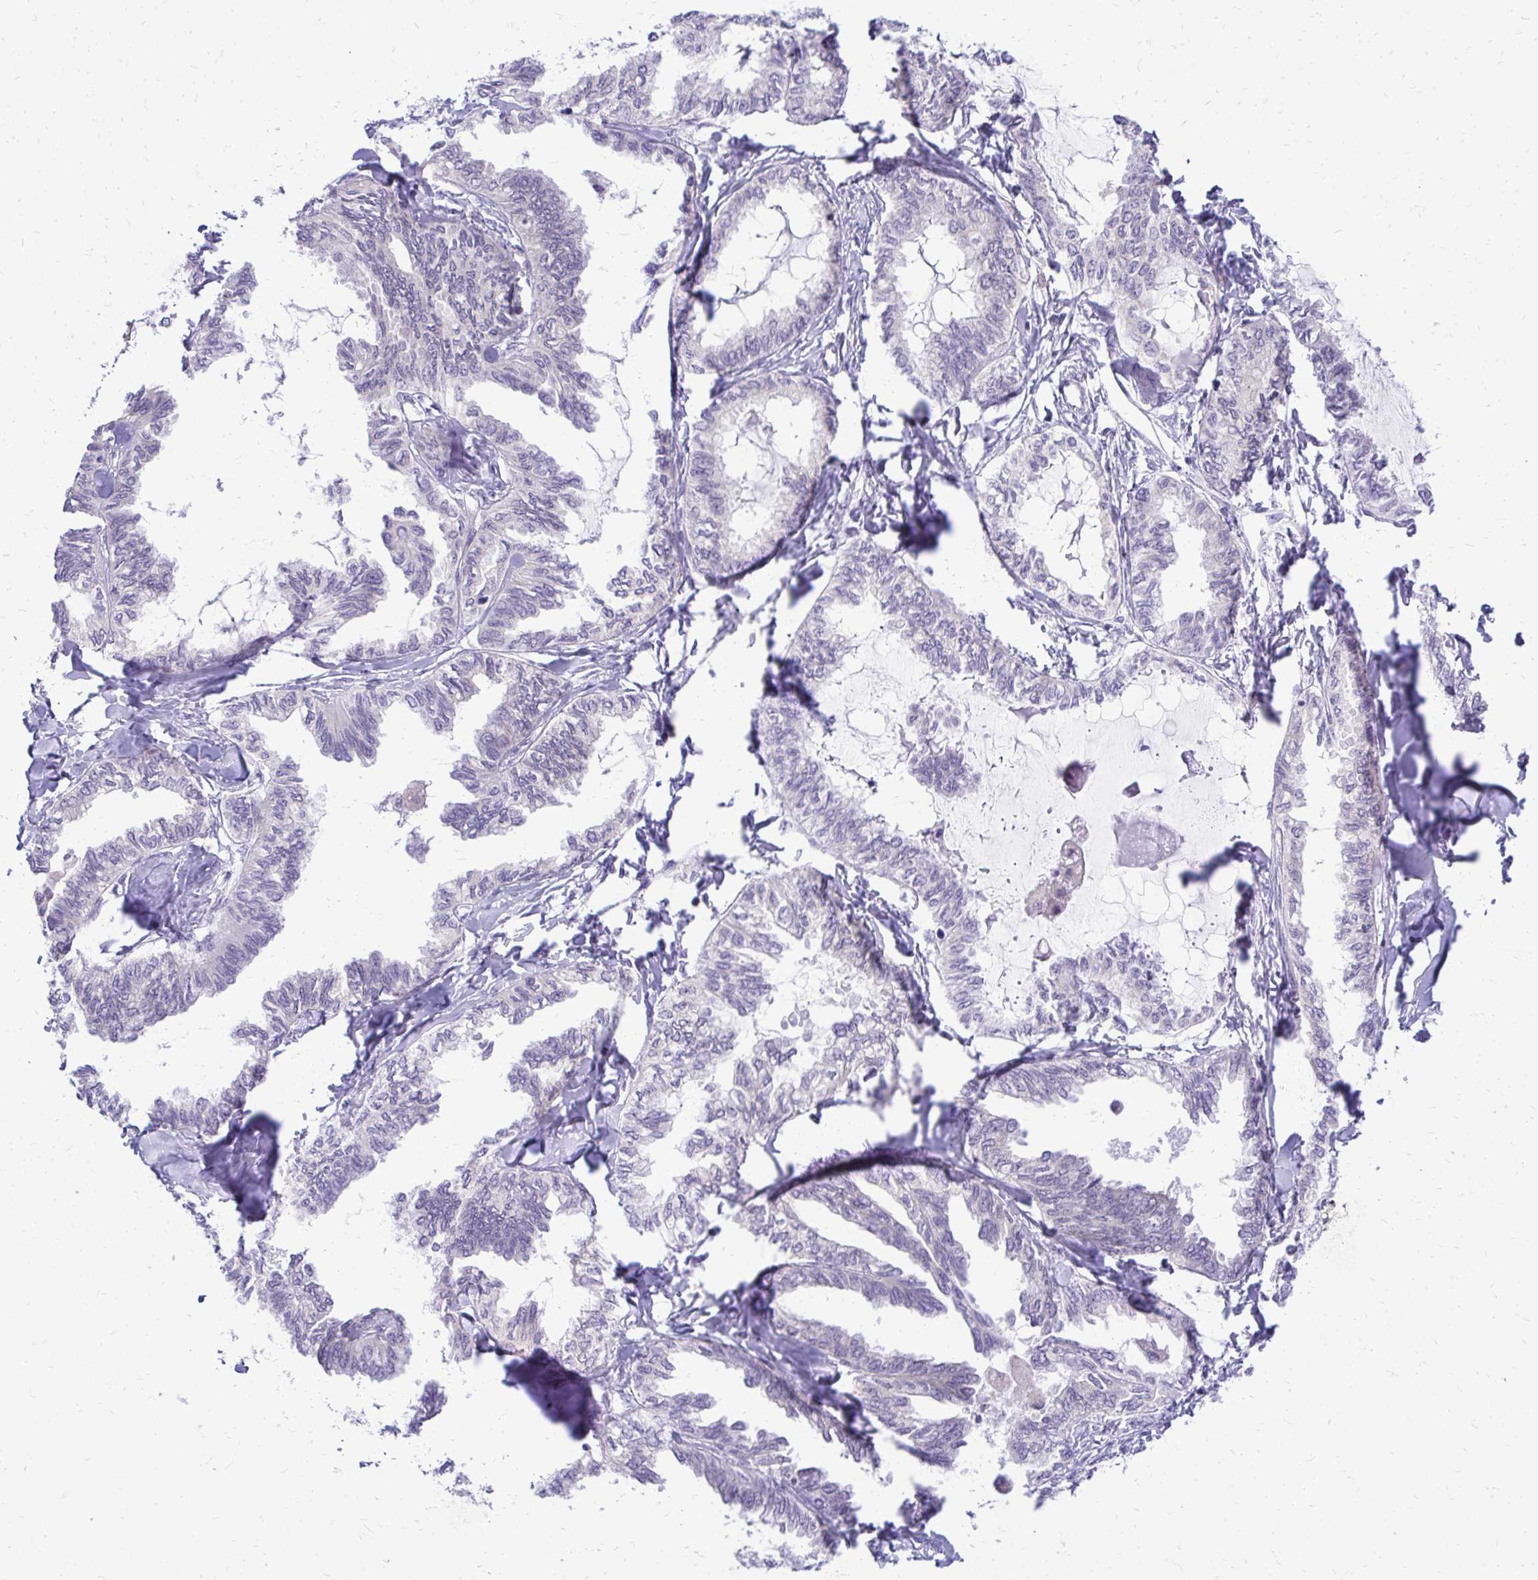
{"staining": {"intensity": "negative", "quantity": "none", "location": "none"}, "tissue": "ovarian cancer", "cell_type": "Tumor cells", "image_type": "cancer", "snomed": [{"axis": "morphology", "description": "Carcinoma, endometroid"}, {"axis": "topography", "description": "Ovary"}], "caption": "Tumor cells show no significant protein positivity in ovarian cancer.", "gene": "NIFK", "patient": {"sex": "female", "age": 70}}